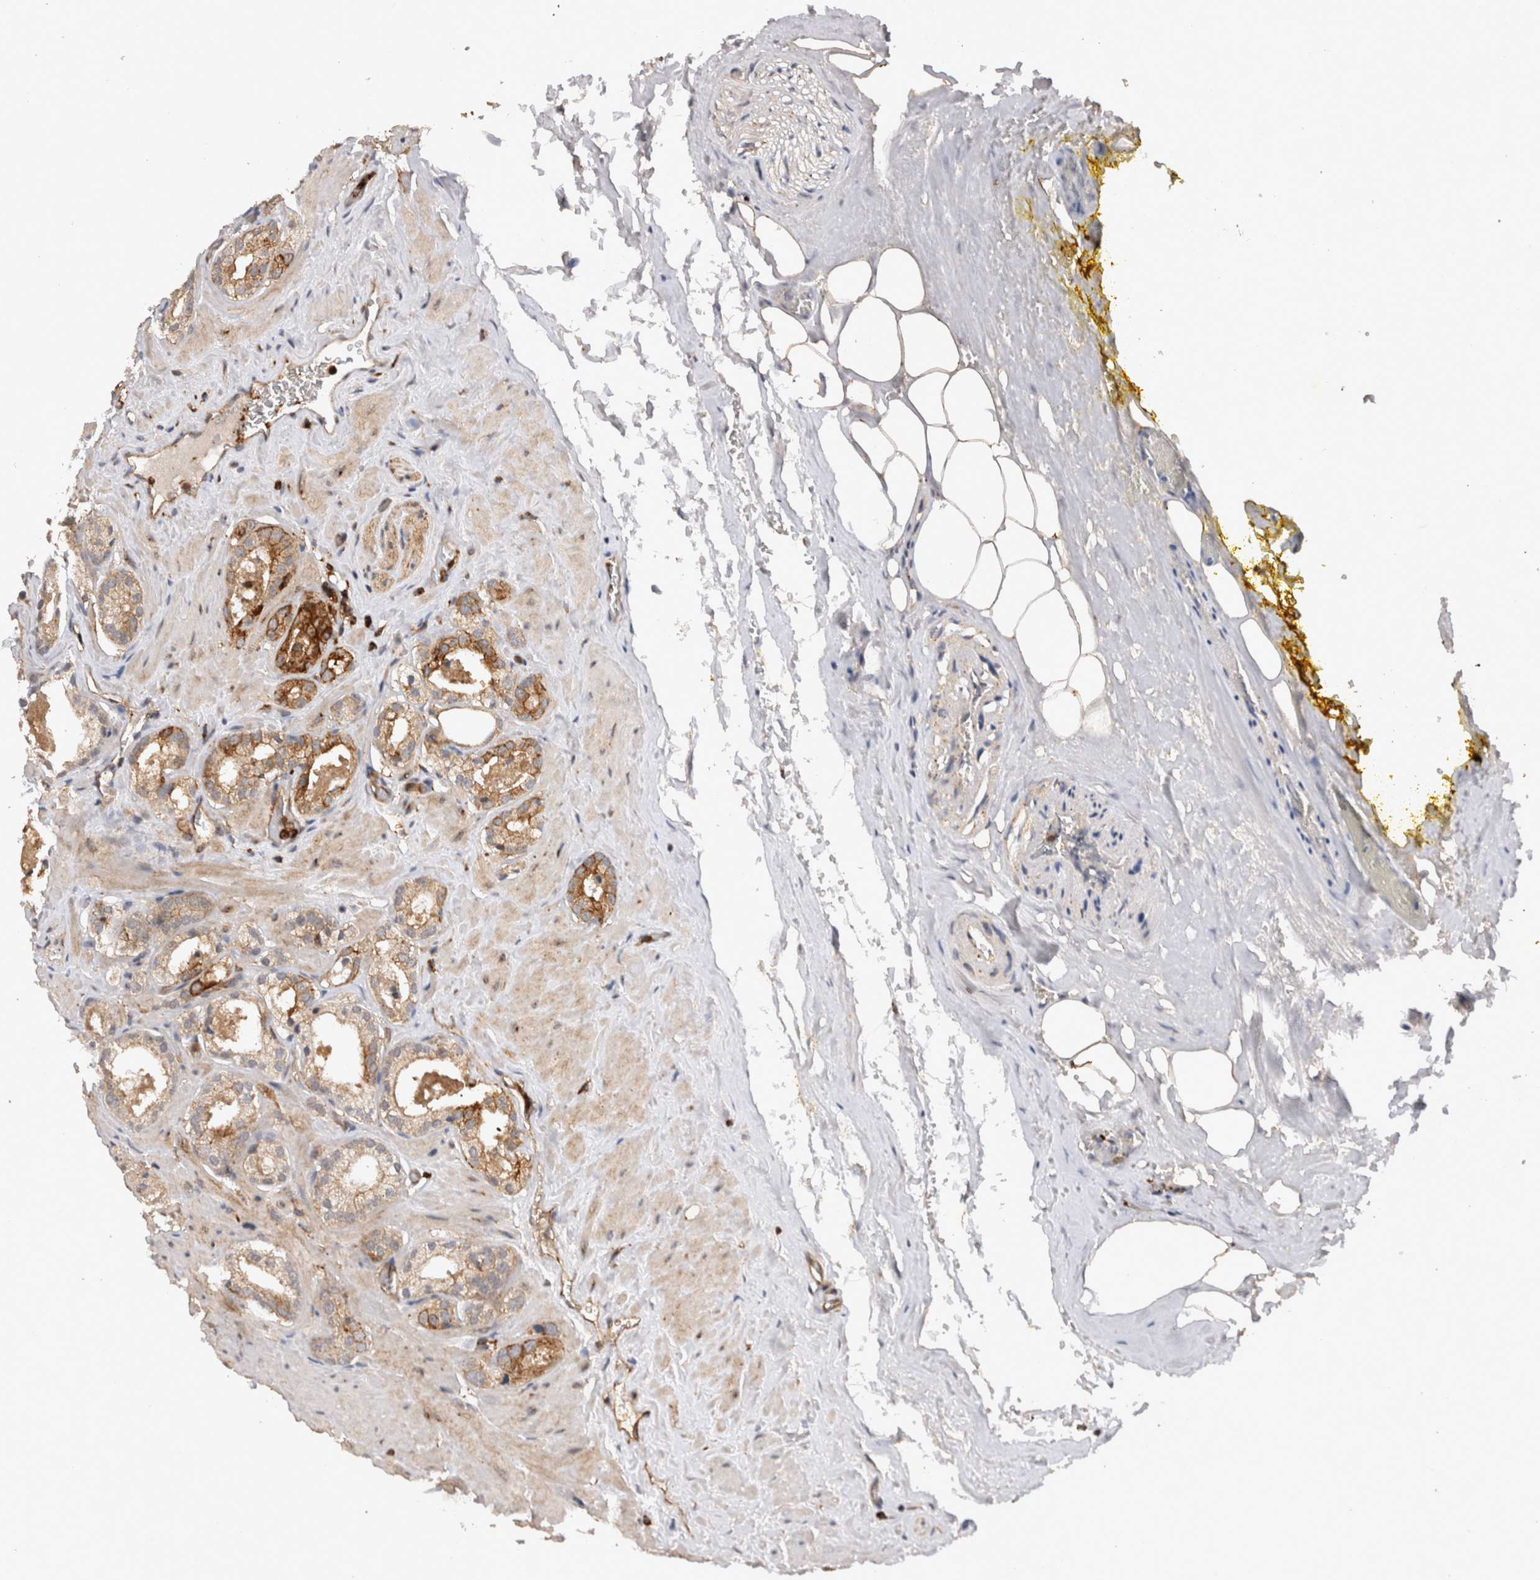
{"staining": {"intensity": "moderate", "quantity": ">75%", "location": "cytoplasmic/membranous"}, "tissue": "prostate cancer", "cell_type": "Tumor cells", "image_type": "cancer", "snomed": [{"axis": "morphology", "description": "Adenocarcinoma, High grade"}, {"axis": "topography", "description": "Prostate"}], "caption": "The photomicrograph reveals staining of high-grade adenocarcinoma (prostate), revealing moderate cytoplasmic/membranous protein positivity (brown color) within tumor cells. The protein is stained brown, and the nuclei are stained in blue (DAB (3,3'-diaminobenzidine) IHC with brightfield microscopy, high magnification).", "gene": "RASSF3", "patient": {"sex": "male", "age": 64}}